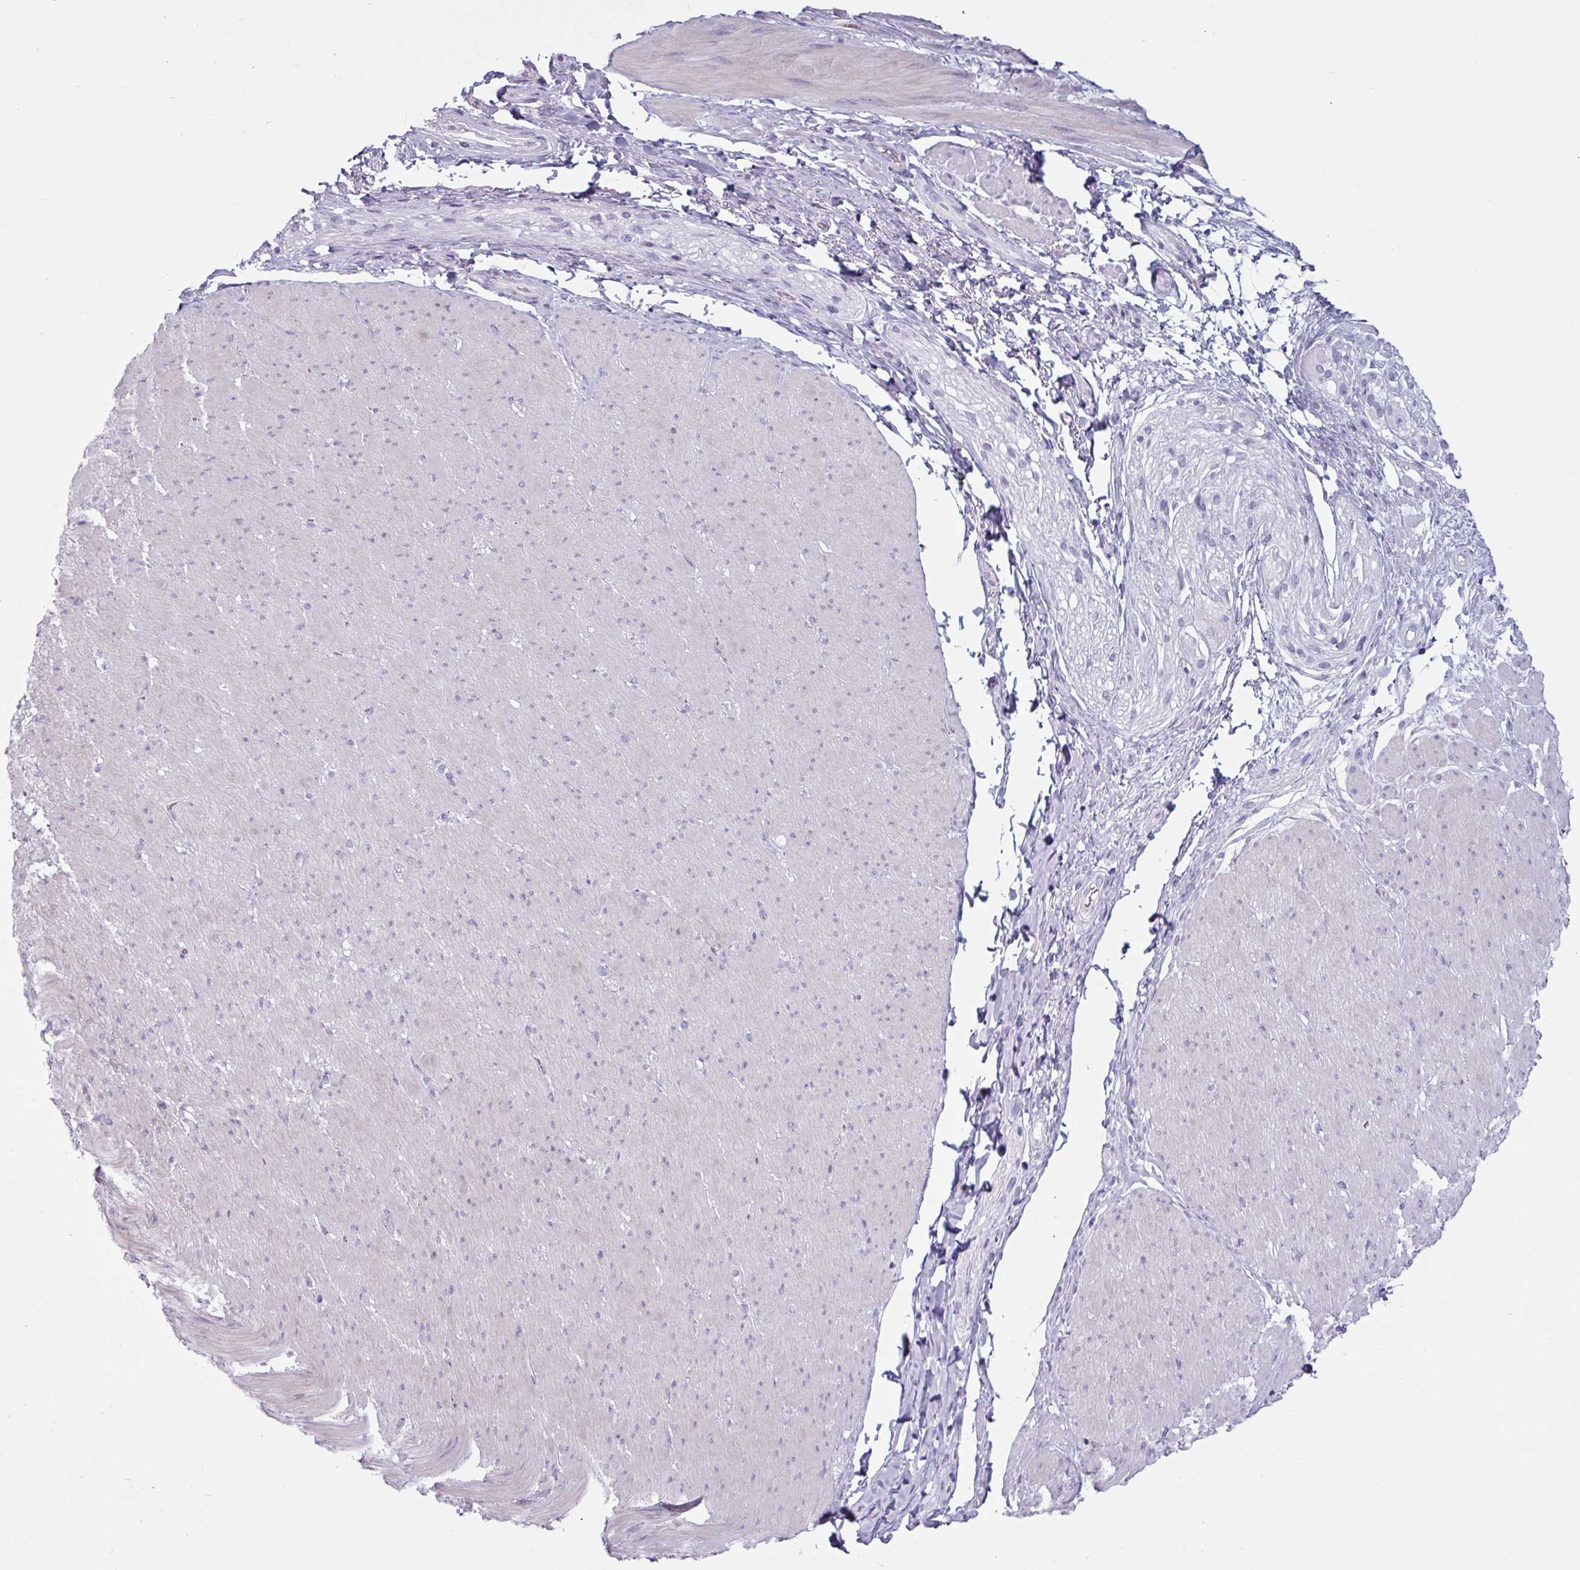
{"staining": {"intensity": "negative", "quantity": "none", "location": "none"}, "tissue": "smooth muscle", "cell_type": "Smooth muscle cells", "image_type": "normal", "snomed": [{"axis": "morphology", "description": "Normal tissue, NOS"}, {"axis": "topography", "description": "Smooth muscle"}, {"axis": "topography", "description": "Rectum"}], "caption": "IHC histopathology image of normal human smooth muscle stained for a protein (brown), which reveals no positivity in smooth muscle cells. (Stains: DAB IHC with hematoxylin counter stain, Microscopy: brightfield microscopy at high magnification).", "gene": "CLCA1", "patient": {"sex": "male", "age": 53}}